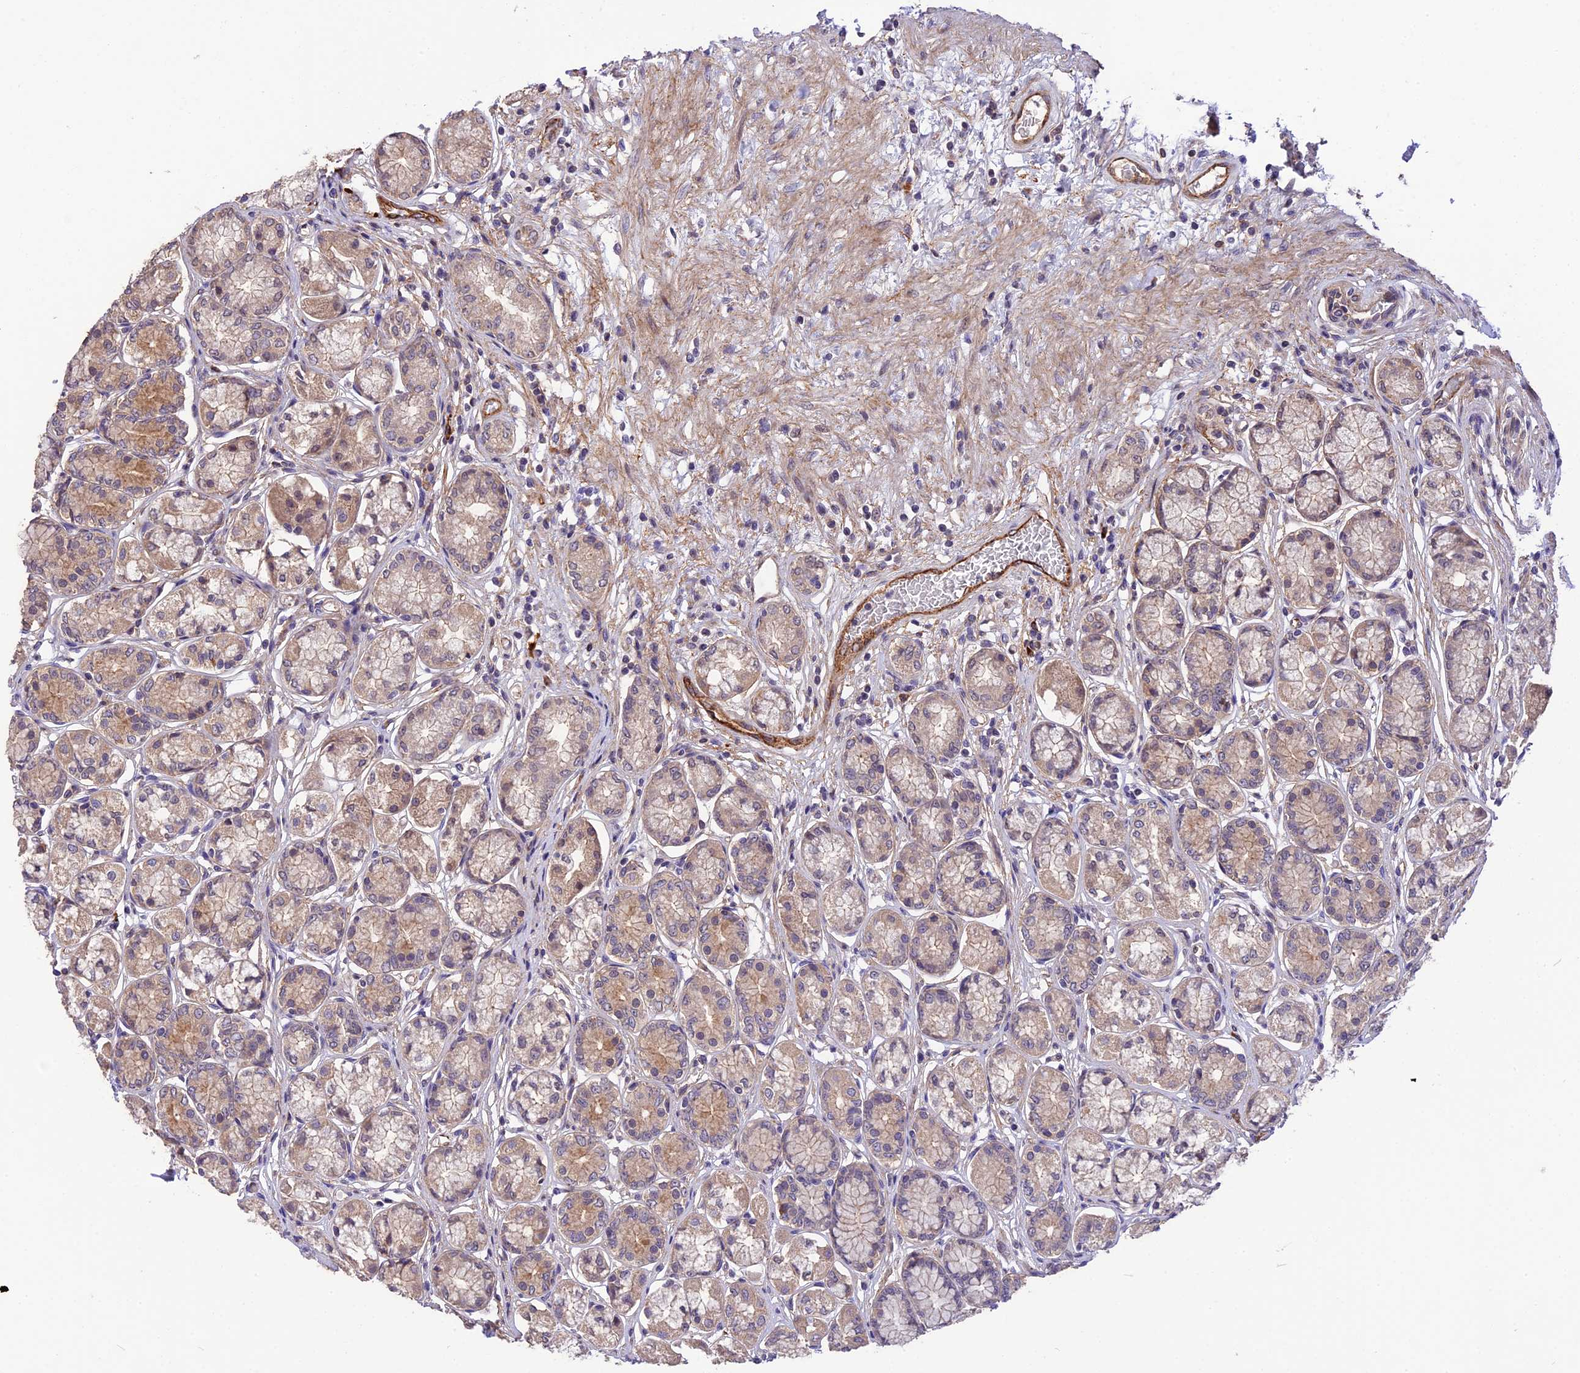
{"staining": {"intensity": "moderate", "quantity": "25%-75%", "location": "cytoplasmic/membranous,nuclear"}, "tissue": "stomach", "cell_type": "Glandular cells", "image_type": "normal", "snomed": [{"axis": "morphology", "description": "Normal tissue, NOS"}, {"axis": "morphology", "description": "Adenocarcinoma, NOS"}, {"axis": "morphology", "description": "Adenocarcinoma, High grade"}, {"axis": "topography", "description": "Stomach, upper"}, {"axis": "topography", "description": "Stomach"}], "caption": "Immunohistochemistry (DAB) staining of normal human stomach exhibits moderate cytoplasmic/membranous,nuclear protein expression in about 25%-75% of glandular cells.", "gene": "MFSD2A", "patient": {"sex": "female", "age": 65}}